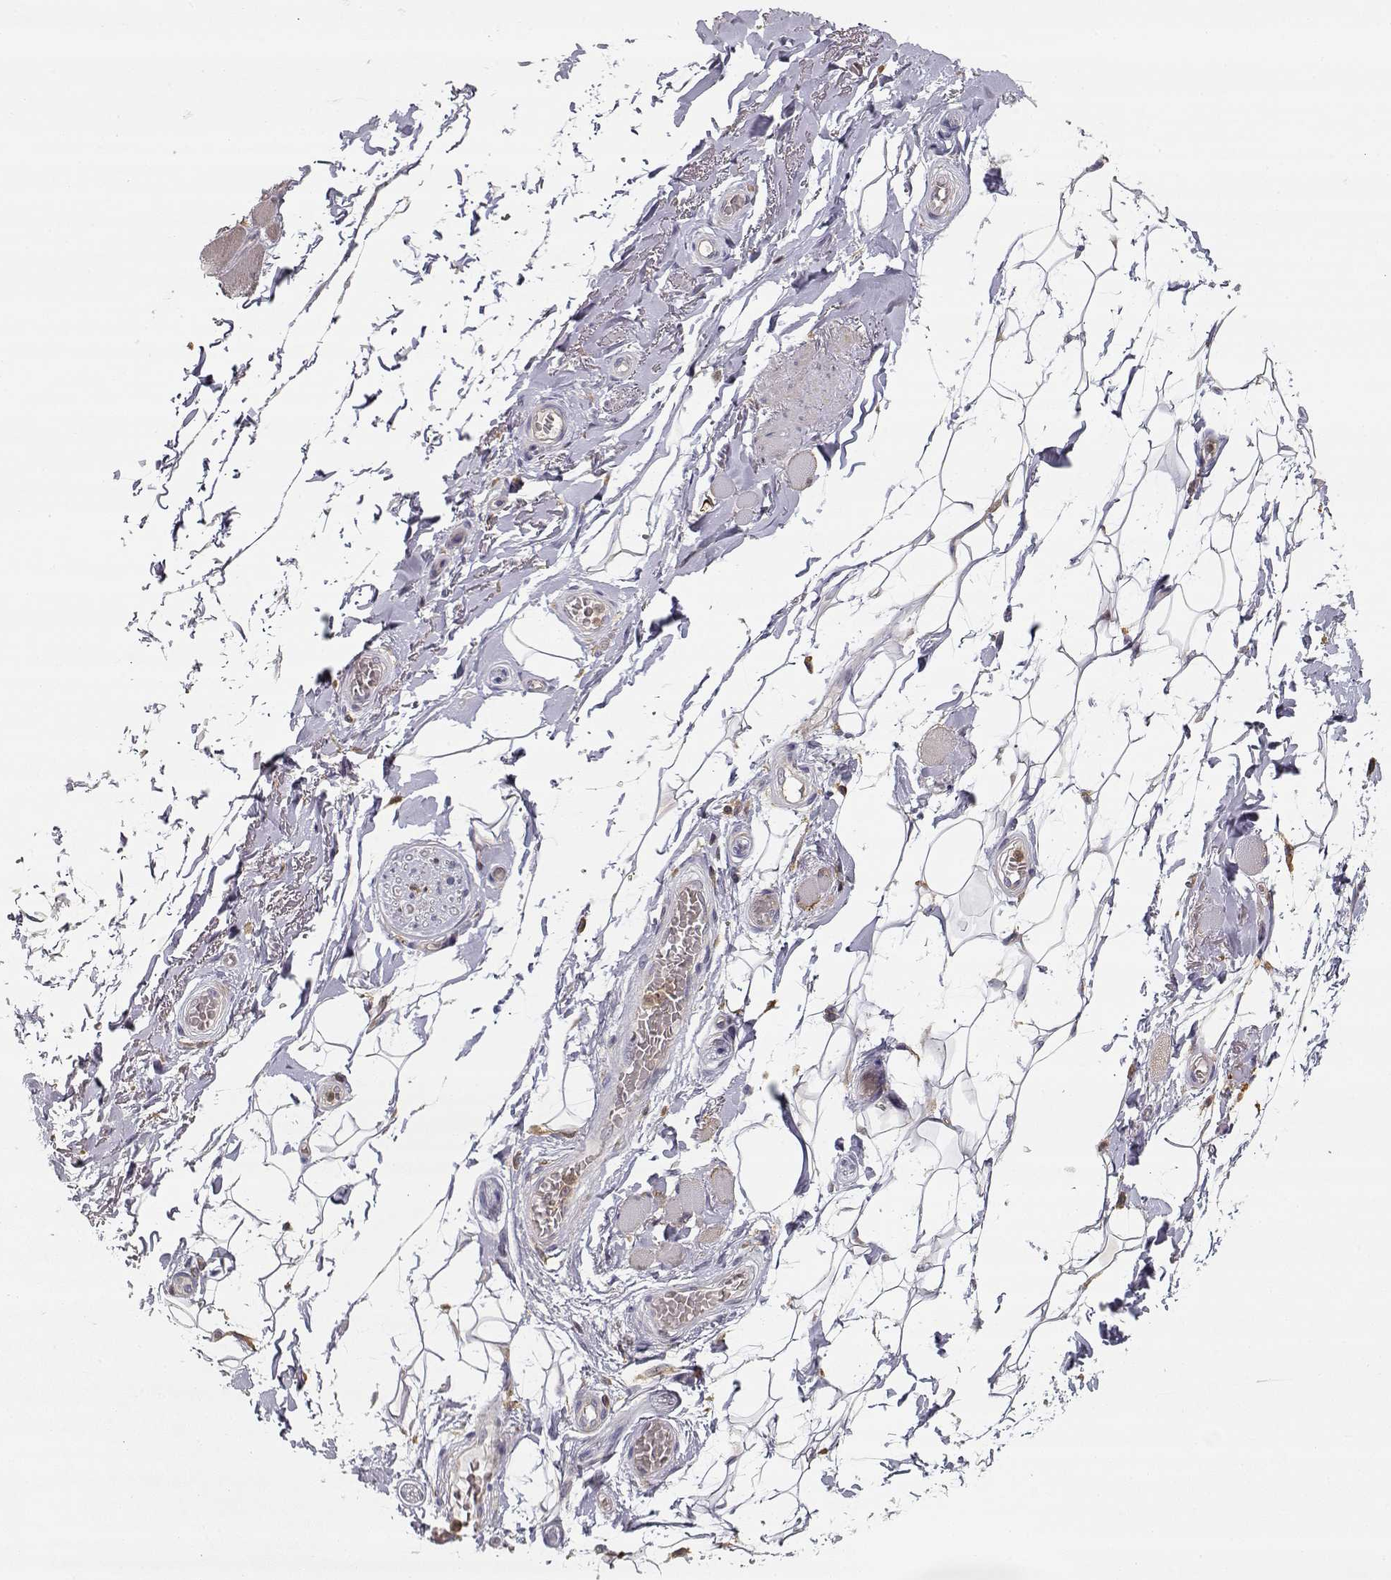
{"staining": {"intensity": "negative", "quantity": "none", "location": "none"}, "tissue": "adipose tissue", "cell_type": "Adipocytes", "image_type": "normal", "snomed": [{"axis": "morphology", "description": "Normal tissue, NOS"}, {"axis": "topography", "description": "Anal"}, {"axis": "topography", "description": "Peripheral nerve tissue"}], "caption": "Immunohistochemistry (IHC) histopathology image of normal adipose tissue: human adipose tissue stained with DAB exhibits no significant protein positivity in adipocytes.", "gene": "VAV1", "patient": {"sex": "male", "age": 53}}